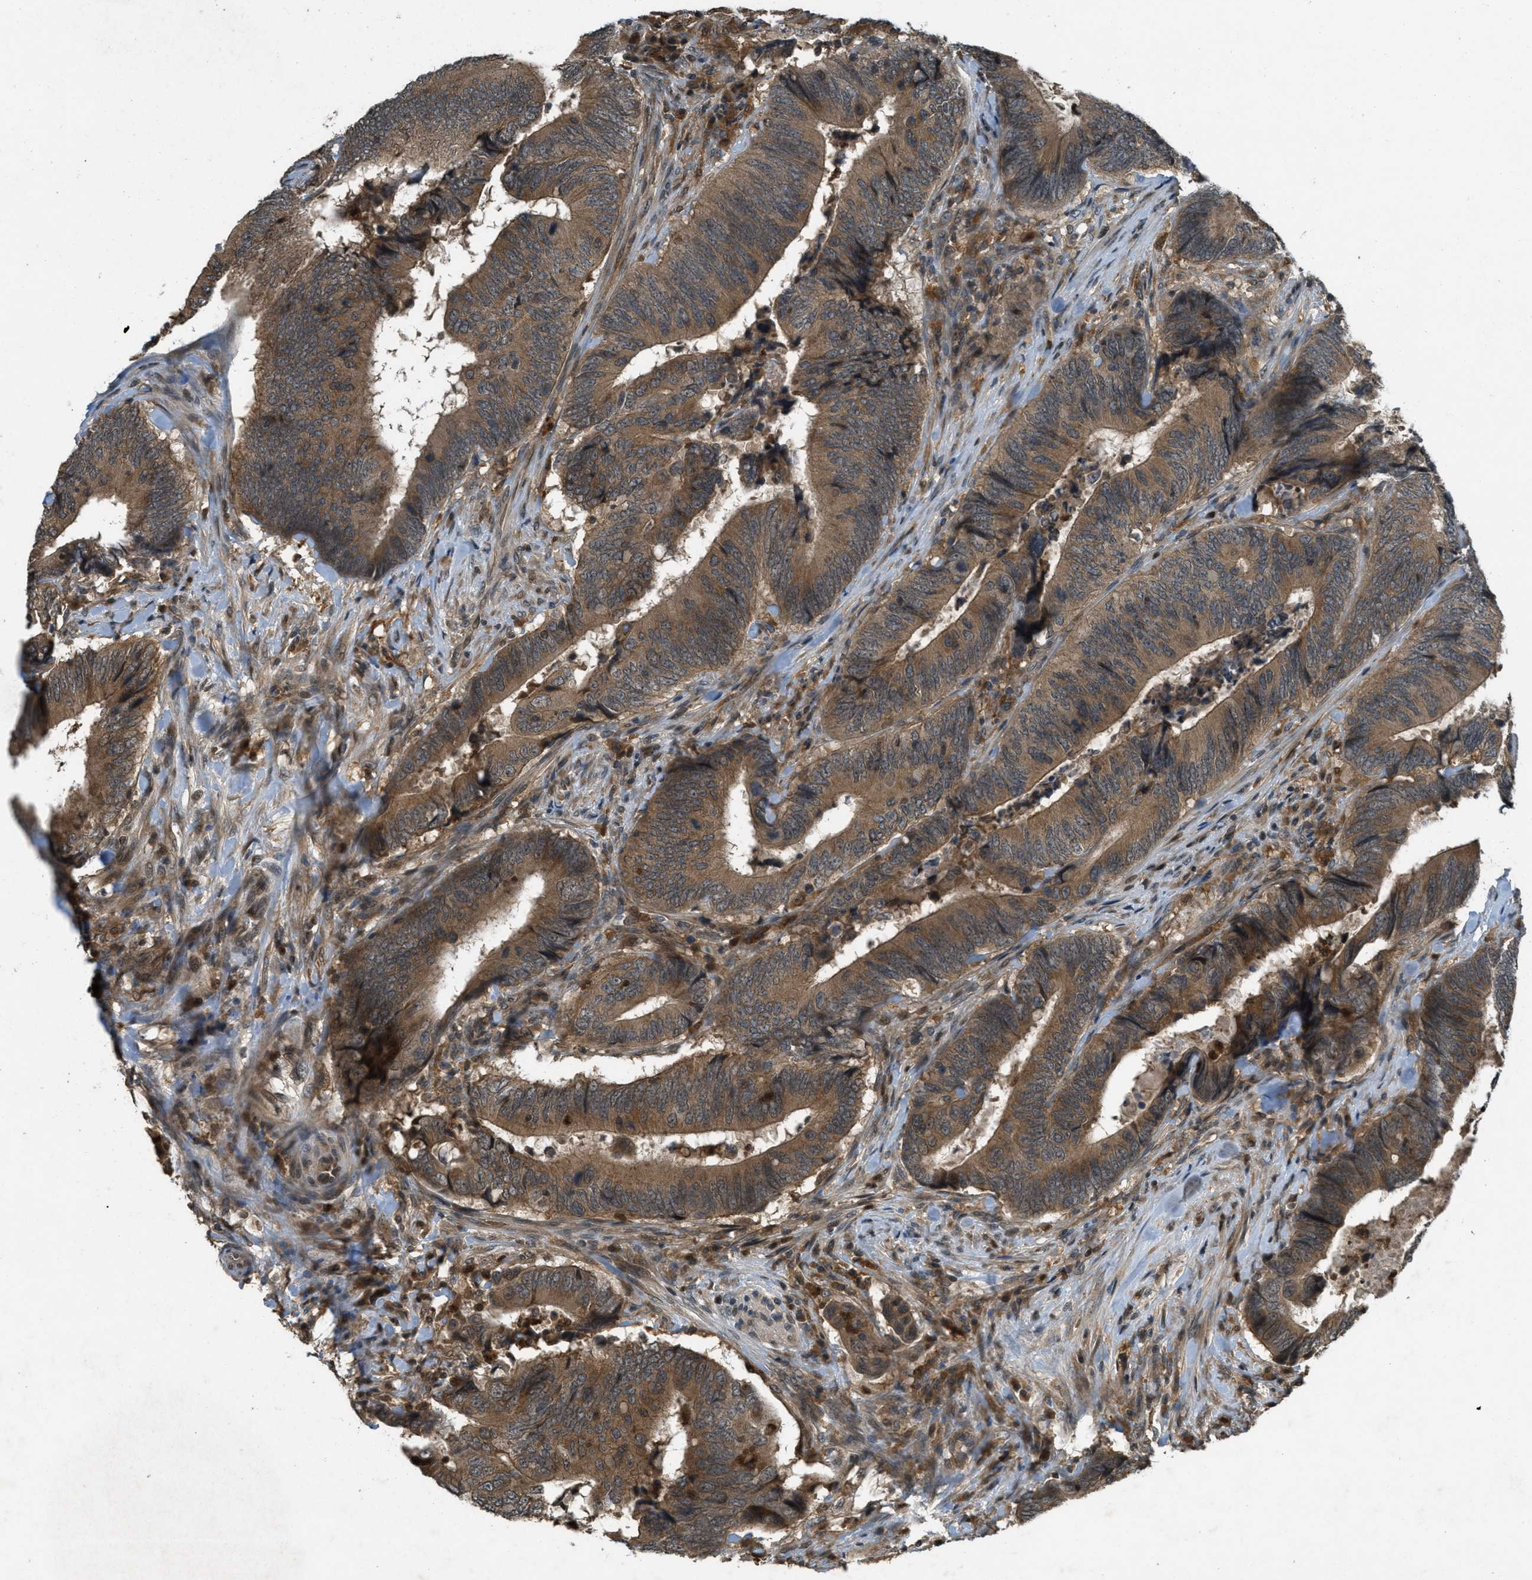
{"staining": {"intensity": "moderate", "quantity": ">75%", "location": "cytoplasmic/membranous"}, "tissue": "colorectal cancer", "cell_type": "Tumor cells", "image_type": "cancer", "snomed": [{"axis": "morphology", "description": "Normal tissue, NOS"}, {"axis": "morphology", "description": "Adenocarcinoma, NOS"}, {"axis": "topography", "description": "Colon"}], "caption": "Tumor cells reveal medium levels of moderate cytoplasmic/membranous expression in about >75% of cells in human colorectal cancer (adenocarcinoma).", "gene": "ATG7", "patient": {"sex": "male", "age": 56}}